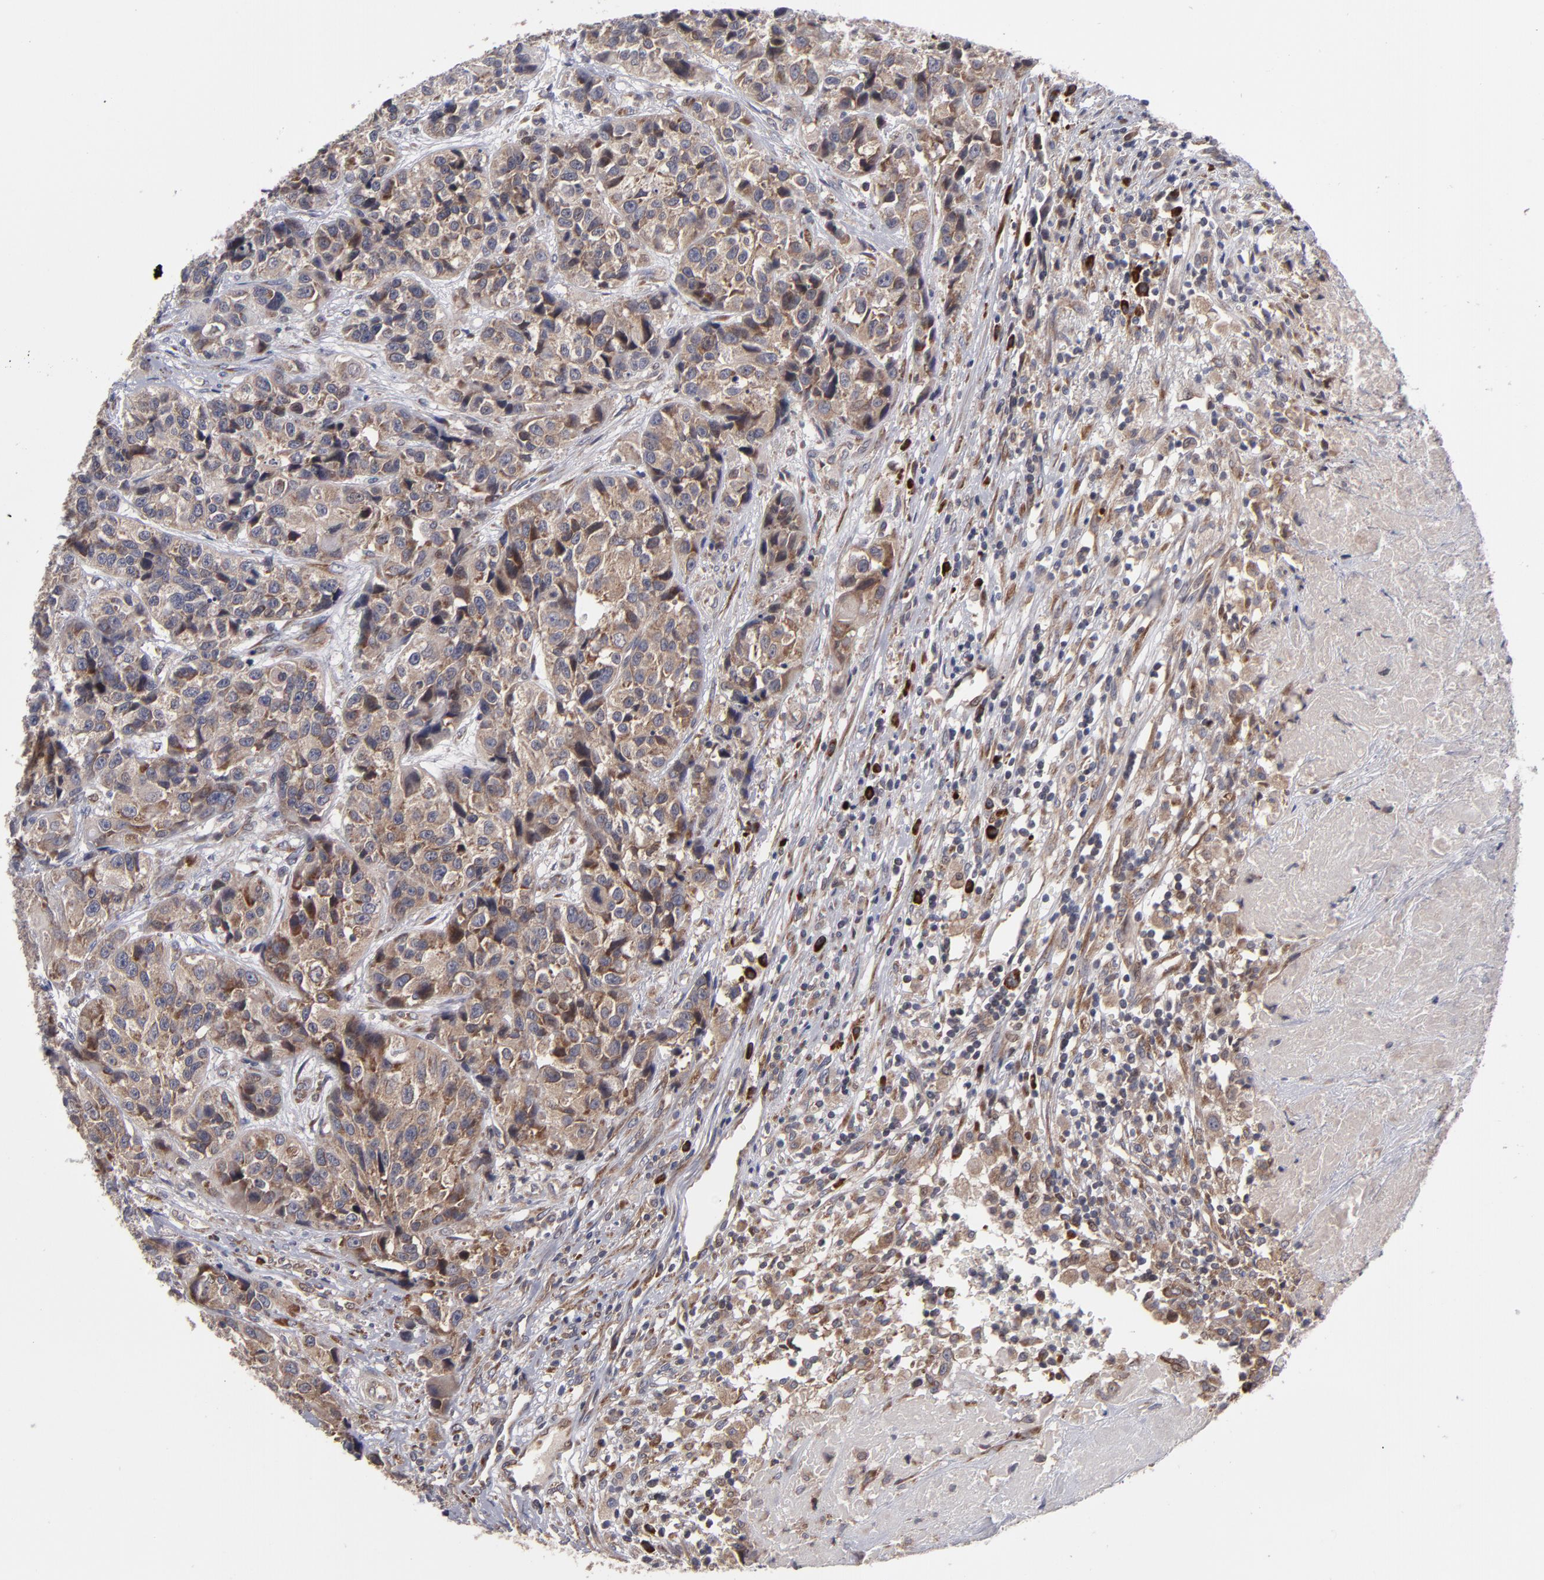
{"staining": {"intensity": "weak", "quantity": "25%-75%", "location": "cytoplasmic/membranous"}, "tissue": "urothelial cancer", "cell_type": "Tumor cells", "image_type": "cancer", "snomed": [{"axis": "morphology", "description": "Urothelial carcinoma, High grade"}, {"axis": "topography", "description": "Urinary bladder"}], "caption": "The immunohistochemical stain labels weak cytoplasmic/membranous staining in tumor cells of high-grade urothelial carcinoma tissue.", "gene": "SND1", "patient": {"sex": "female", "age": 81}}